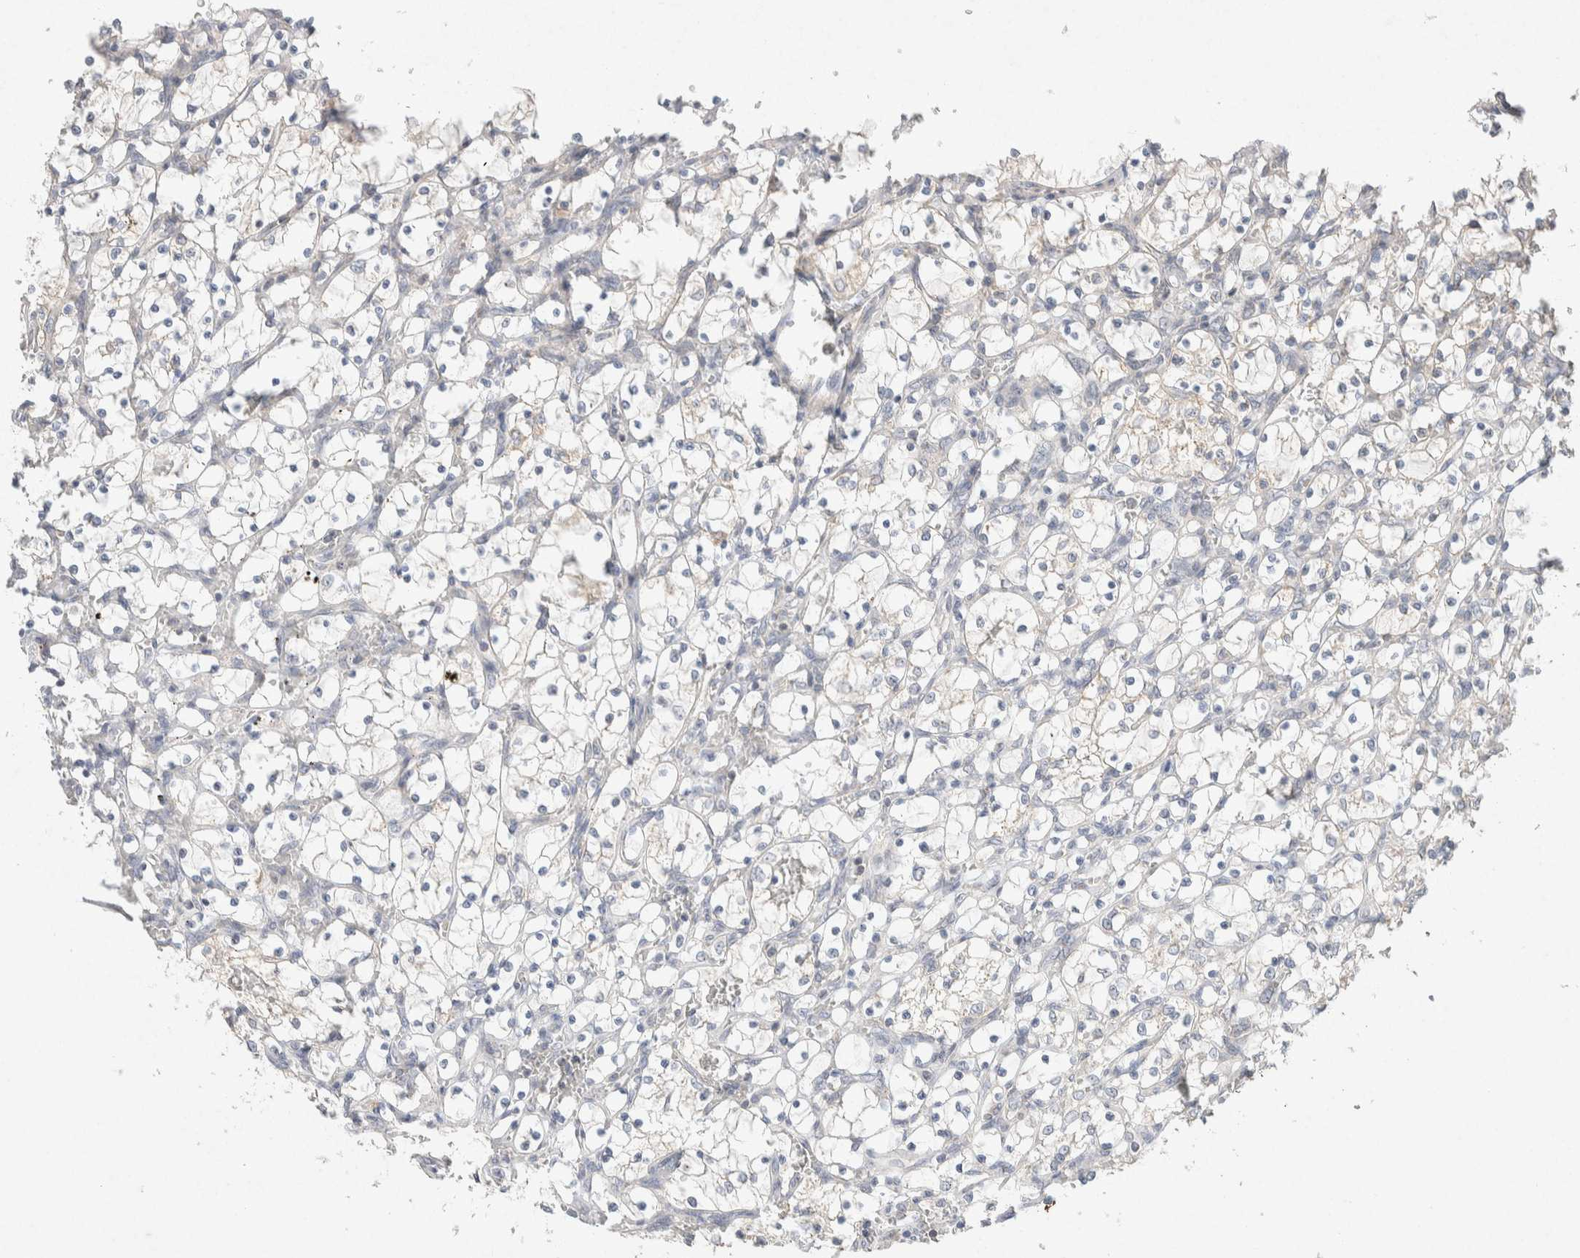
{"staining": {"intensity": "negative", "quantity": "none", "location": "none"}, "tissue": "renal cancer", "cell_type": "Tumor cells", "image_type": "cancer", "snomed": [{"axis": "morphology", "description": "Adenocarcinoma, NOS"}, {"axis": "topography", "description": "Kidney"}], "caption": "A high-resolution photomicrograph shows immunohistochemistry staining of adenocarcinoma (renal), which reveals no significant staining in tumor cells.", "gene": "CMTM4", "patient": {"sex": "female", "age": 69}}